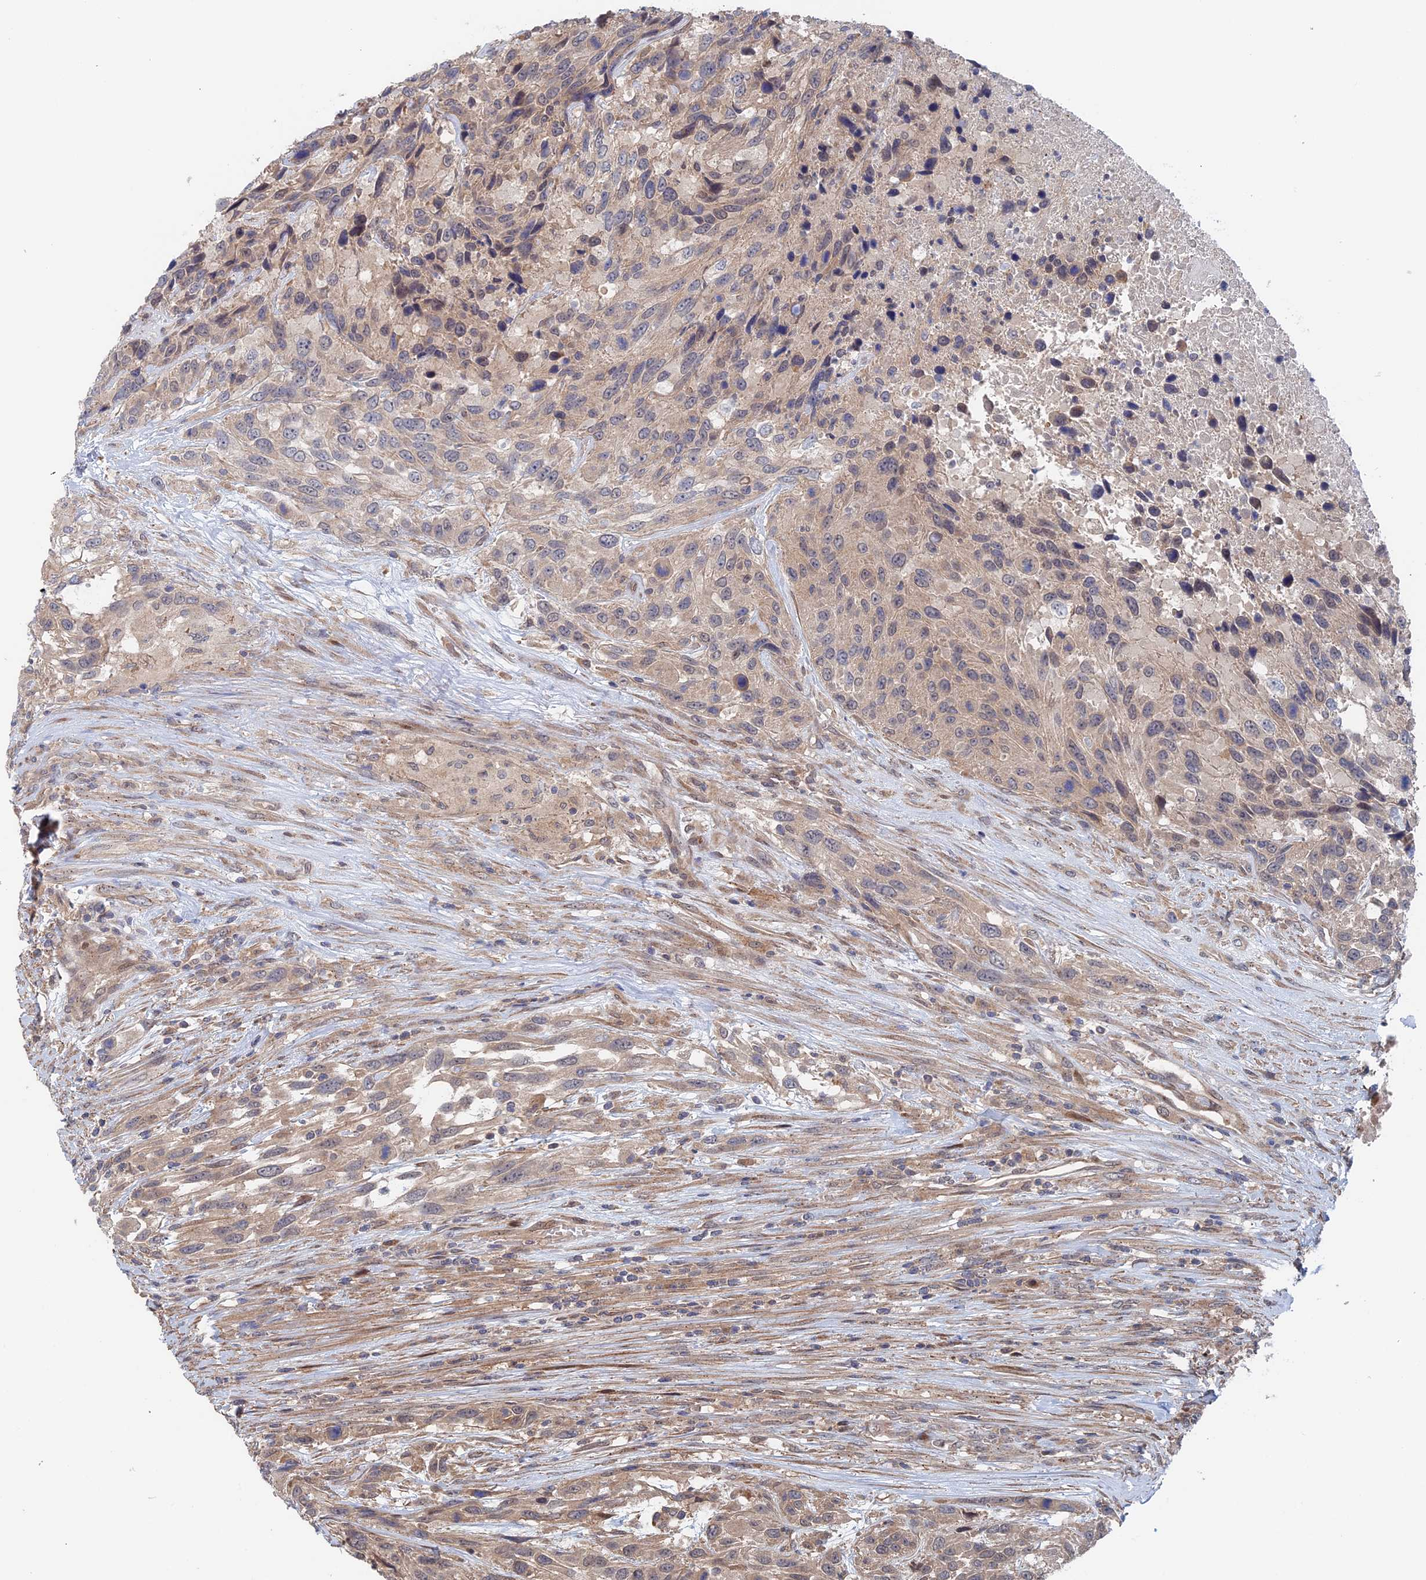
{"staining": {"intensity": "weak", "quantity": "25%-75%", "location": "cytoplasmic/membranous"}, "tissue": "urothelial cancer", "cell_type": "Tumor cells", "image_type": "cancer", "snomed": [{"axis": "morphology", "description": "Urothelial carcinoma, High grade"}, {"axis": "topography", "description": "Urinary bladder"}], "caption": "High-power microscopy captured an immunohistochemistry micrograph of urothelial carcinoma (high-grade), revealing weak cytoplasmic/membranous positivity in approximately 25%-75% of tumor cells.", "gene": "ELOVL6", "patient": {"sex": "female", "age": 70}}